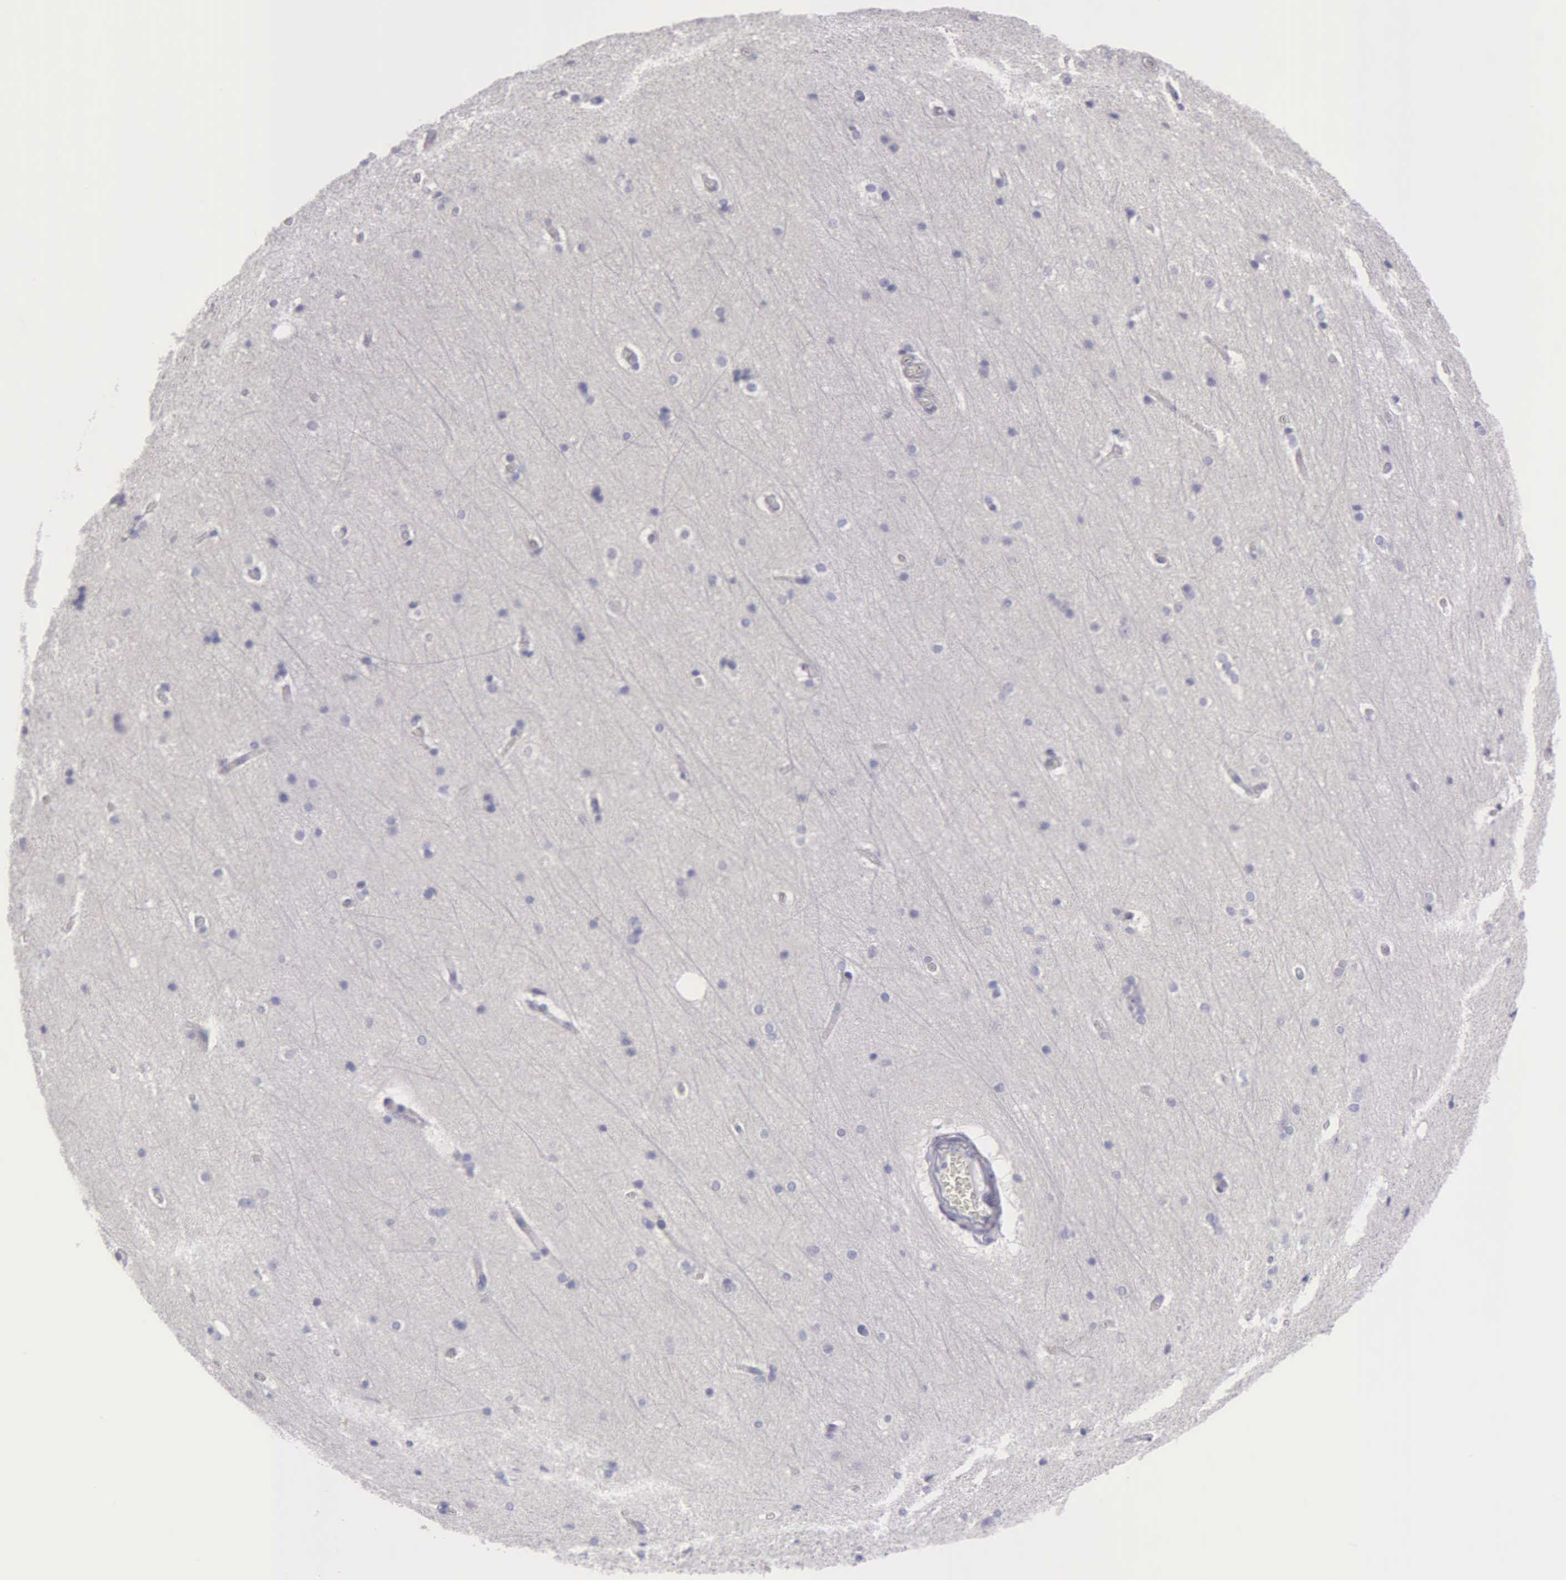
{"staining": {"intensity": "negative", "quantity": "none", "location": "none"}, "tissue": "cerebral cortex", "cell_type": "Endothelial cells", "image_type": "normal", "snomed": [{"axis": "morphology", "description": "Normal tissue, NOS"}, {"axis": "topography", "description": "Cerebral cortex"}, {"axis": "topography", "description": "Hippocampus"}], "caption": "Immunohistochemistry of benign cerebral cortex shows no positivity in endothelial cells.", "gene": "TYRP1", "patient": {"sex": "female", "age": 19}}